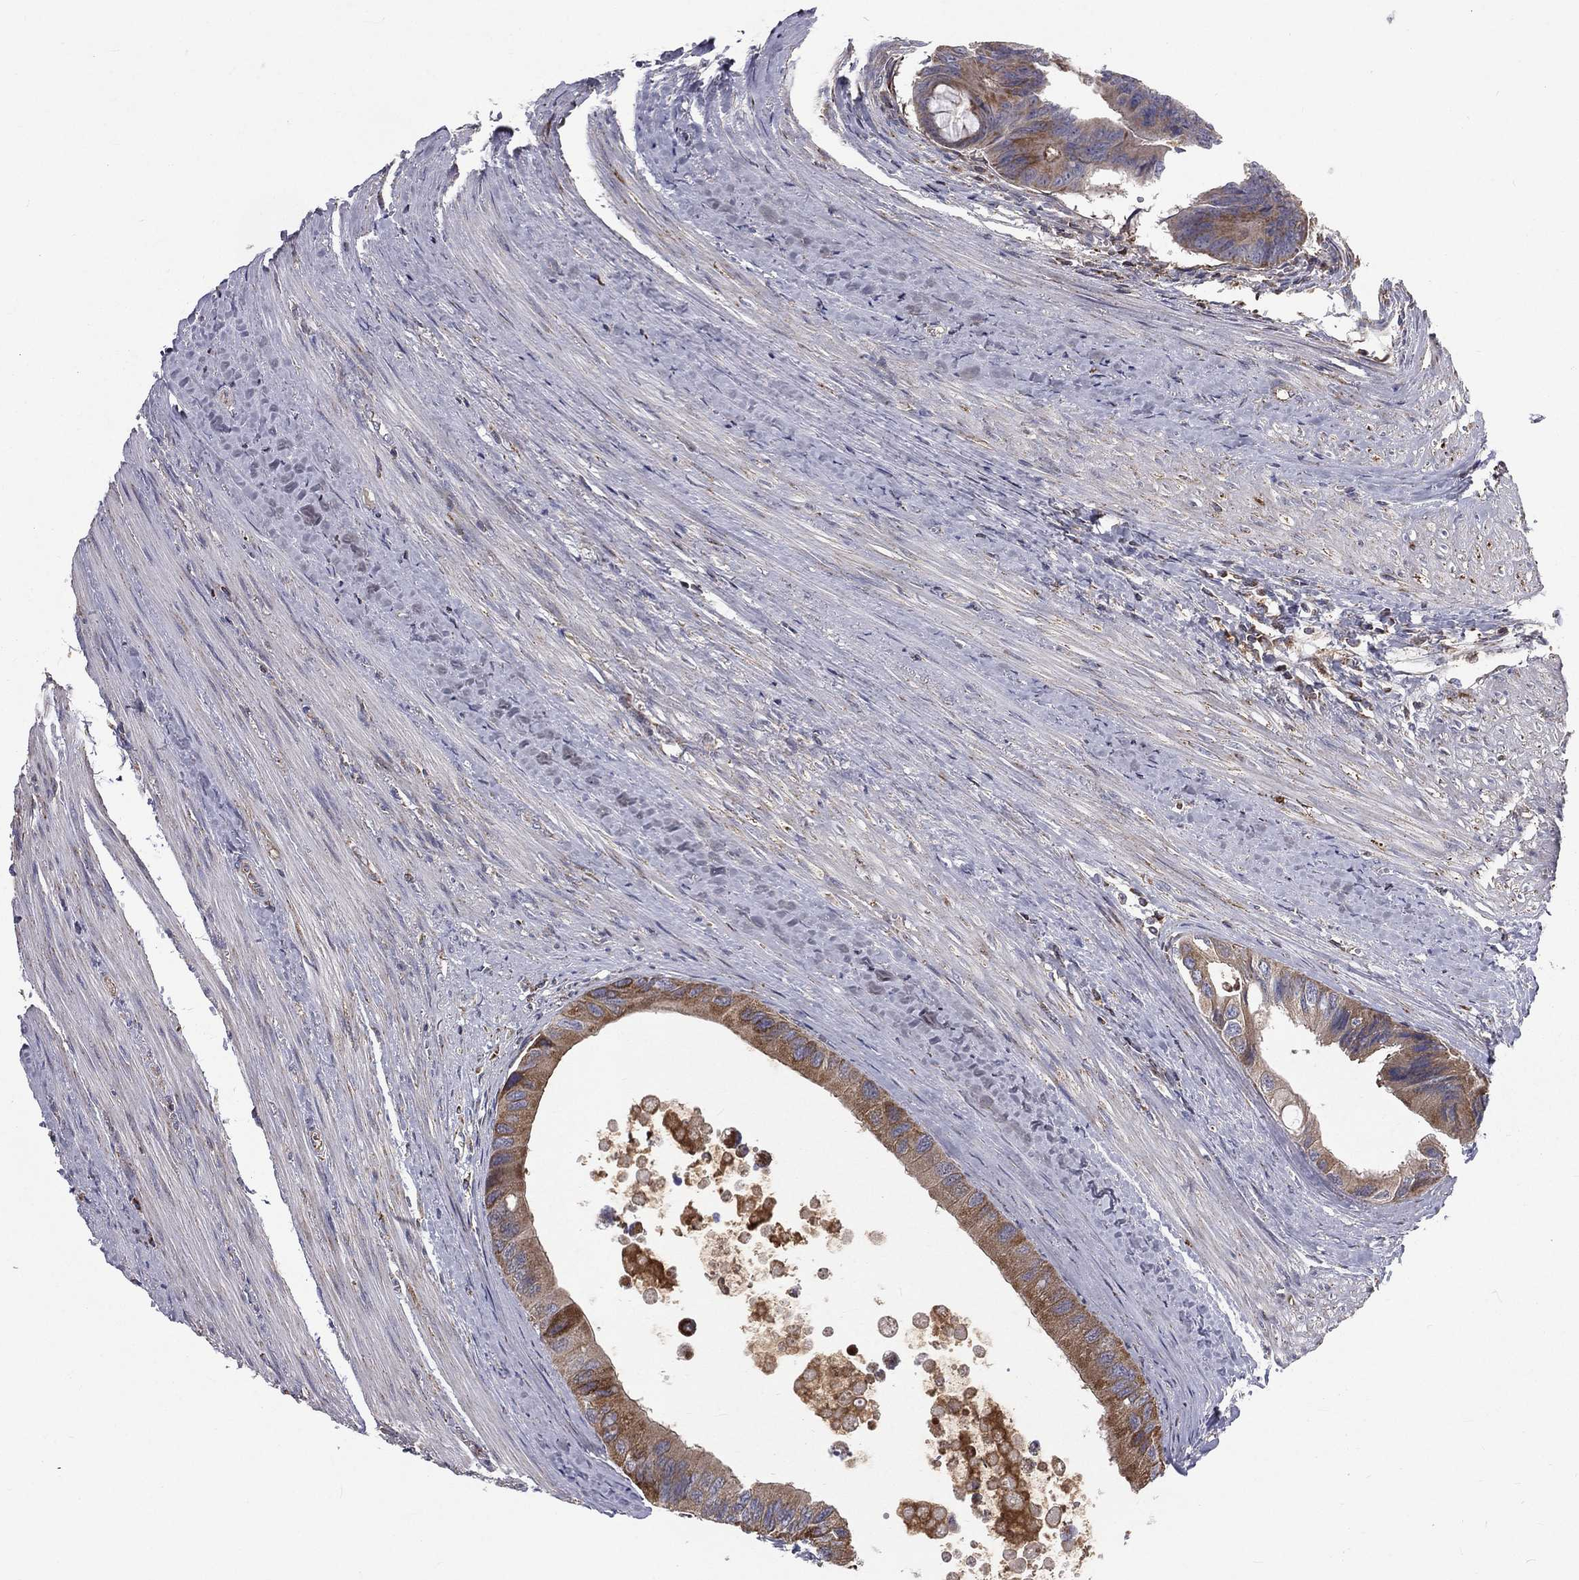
{"staining": {"intensity": "moderate", "quantity": "<25%", "location": "cytoplasmic/membranous"}, "tissue": "colorectal cancer", "cell_type": "Tumor cells", "image_type": "cancer", "snomed": [{"axis": "morphology", "description": "Normal tissue, NOS"}, {"axis": "morphology", "description": "Adenocarcinoma, NOS"}, {"axis": "topography", "description": "Colon"}], "caption": "Colorectal adenocarcinoma was stained to show a protein in brown. There is low levels of moderate cytoplasmic/membranous staining in about <25% of tumor cells. The staining is performed using DAB (3,3'-diaminobenzidine) brown chromogen to label protein expression. The nuclei are counter-stained blue using hematoxylin.", "gene": "GPD1", "patient": {"sex": "male", "age": 65}}